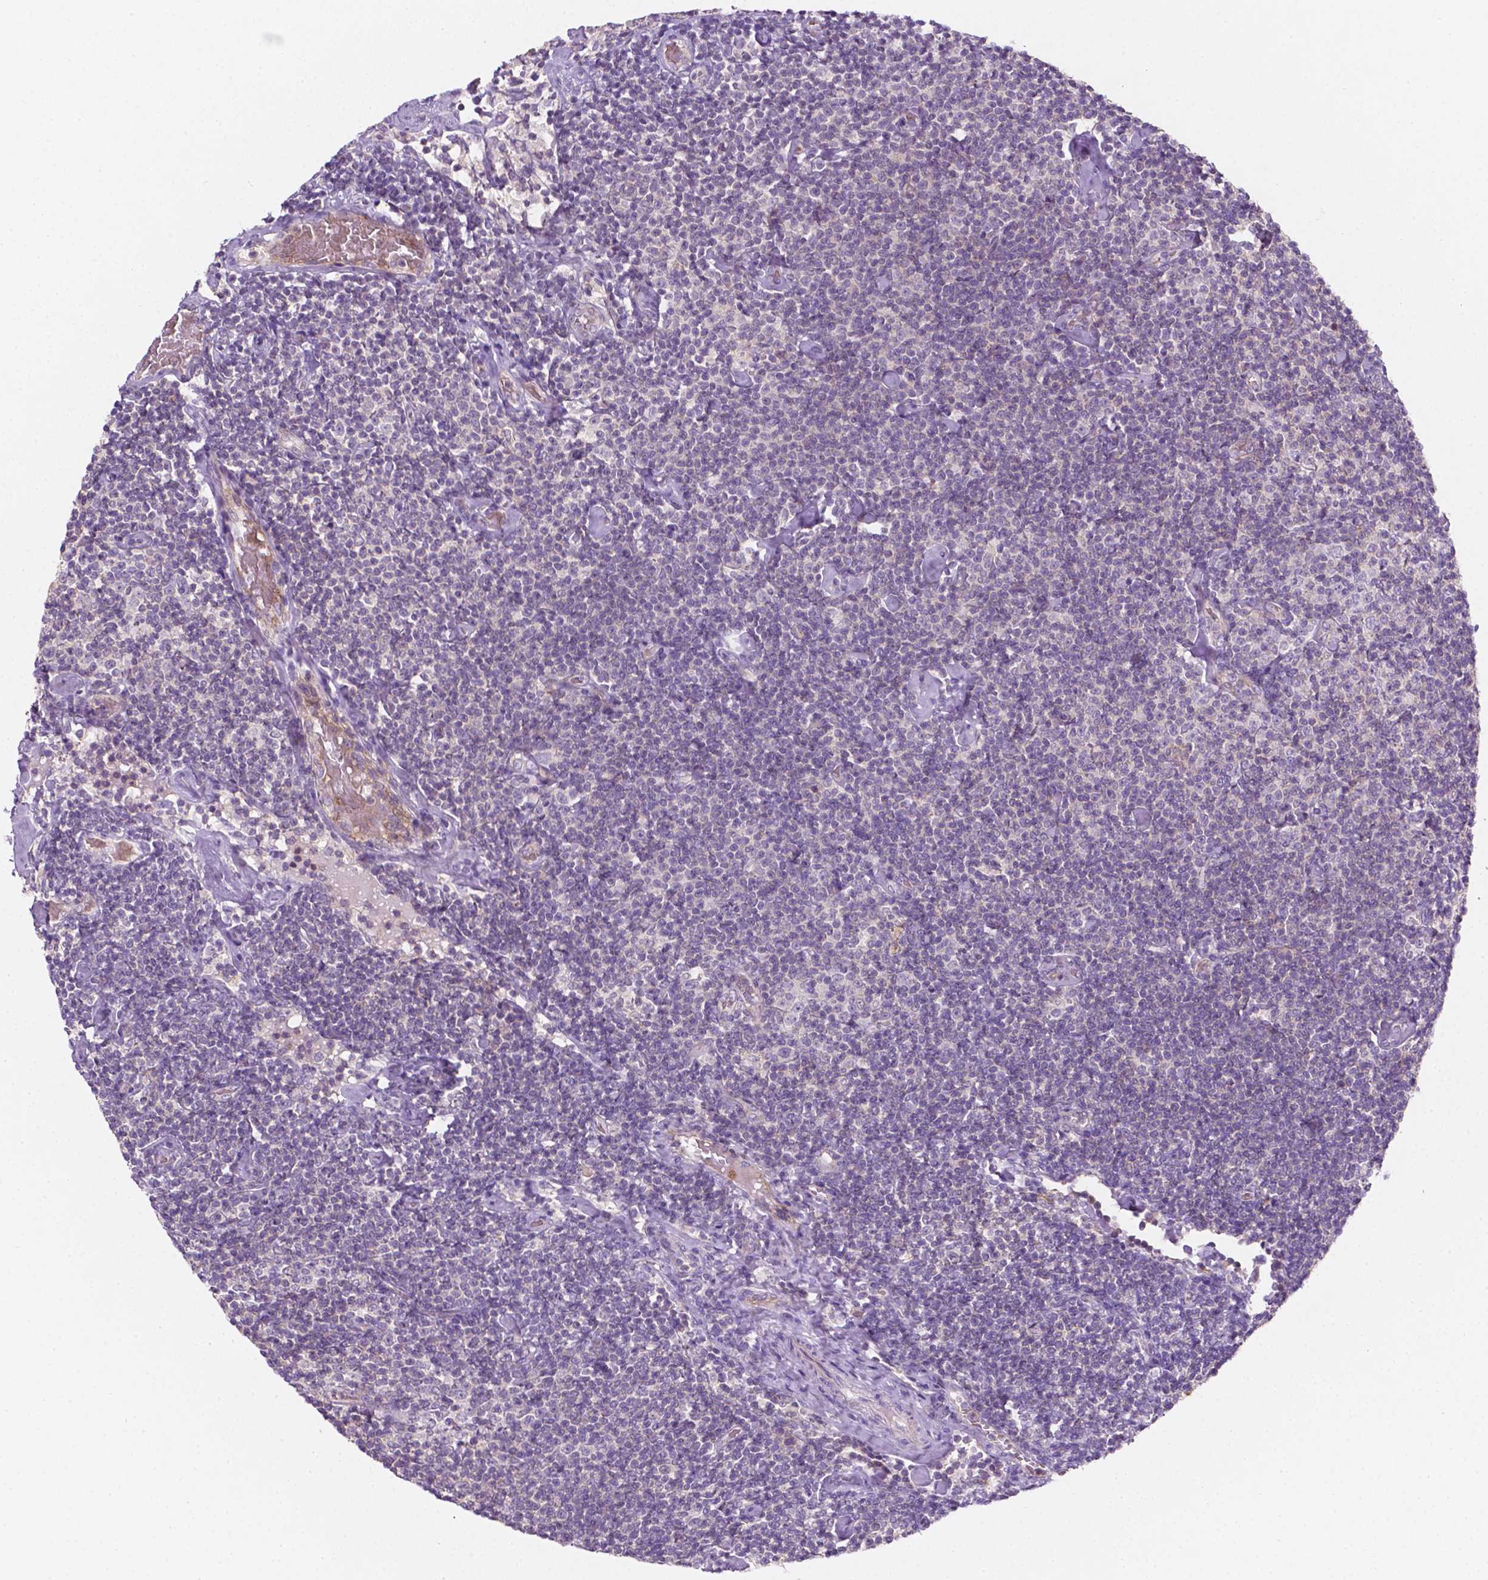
{"staining": {"intensity": "negative", "quantity": "none", "location": "none"}, "tissue": "lymphoma", "cell_type": "Tumor cells", "image_type": "cancer", "snomed": [{"axis": "morphology", "description": "Malignant lymphoma, non-Hodgkin's type, Low grade"}, {"axis": "topography", "description": "Lymph node"}], "caption": "DAB (3,3'-diaminobenzidine) immunohistochemical staining of low-grade malignant lymphoma, non-Hodgkin's type demonstrates no significant expression in tumor cells. (DAB immunohistochemistry (IHC) visualized using brightfield microscopy, high magnification).", "gene": "EGFR", "patient": {"sex": "male", "age": 81}}